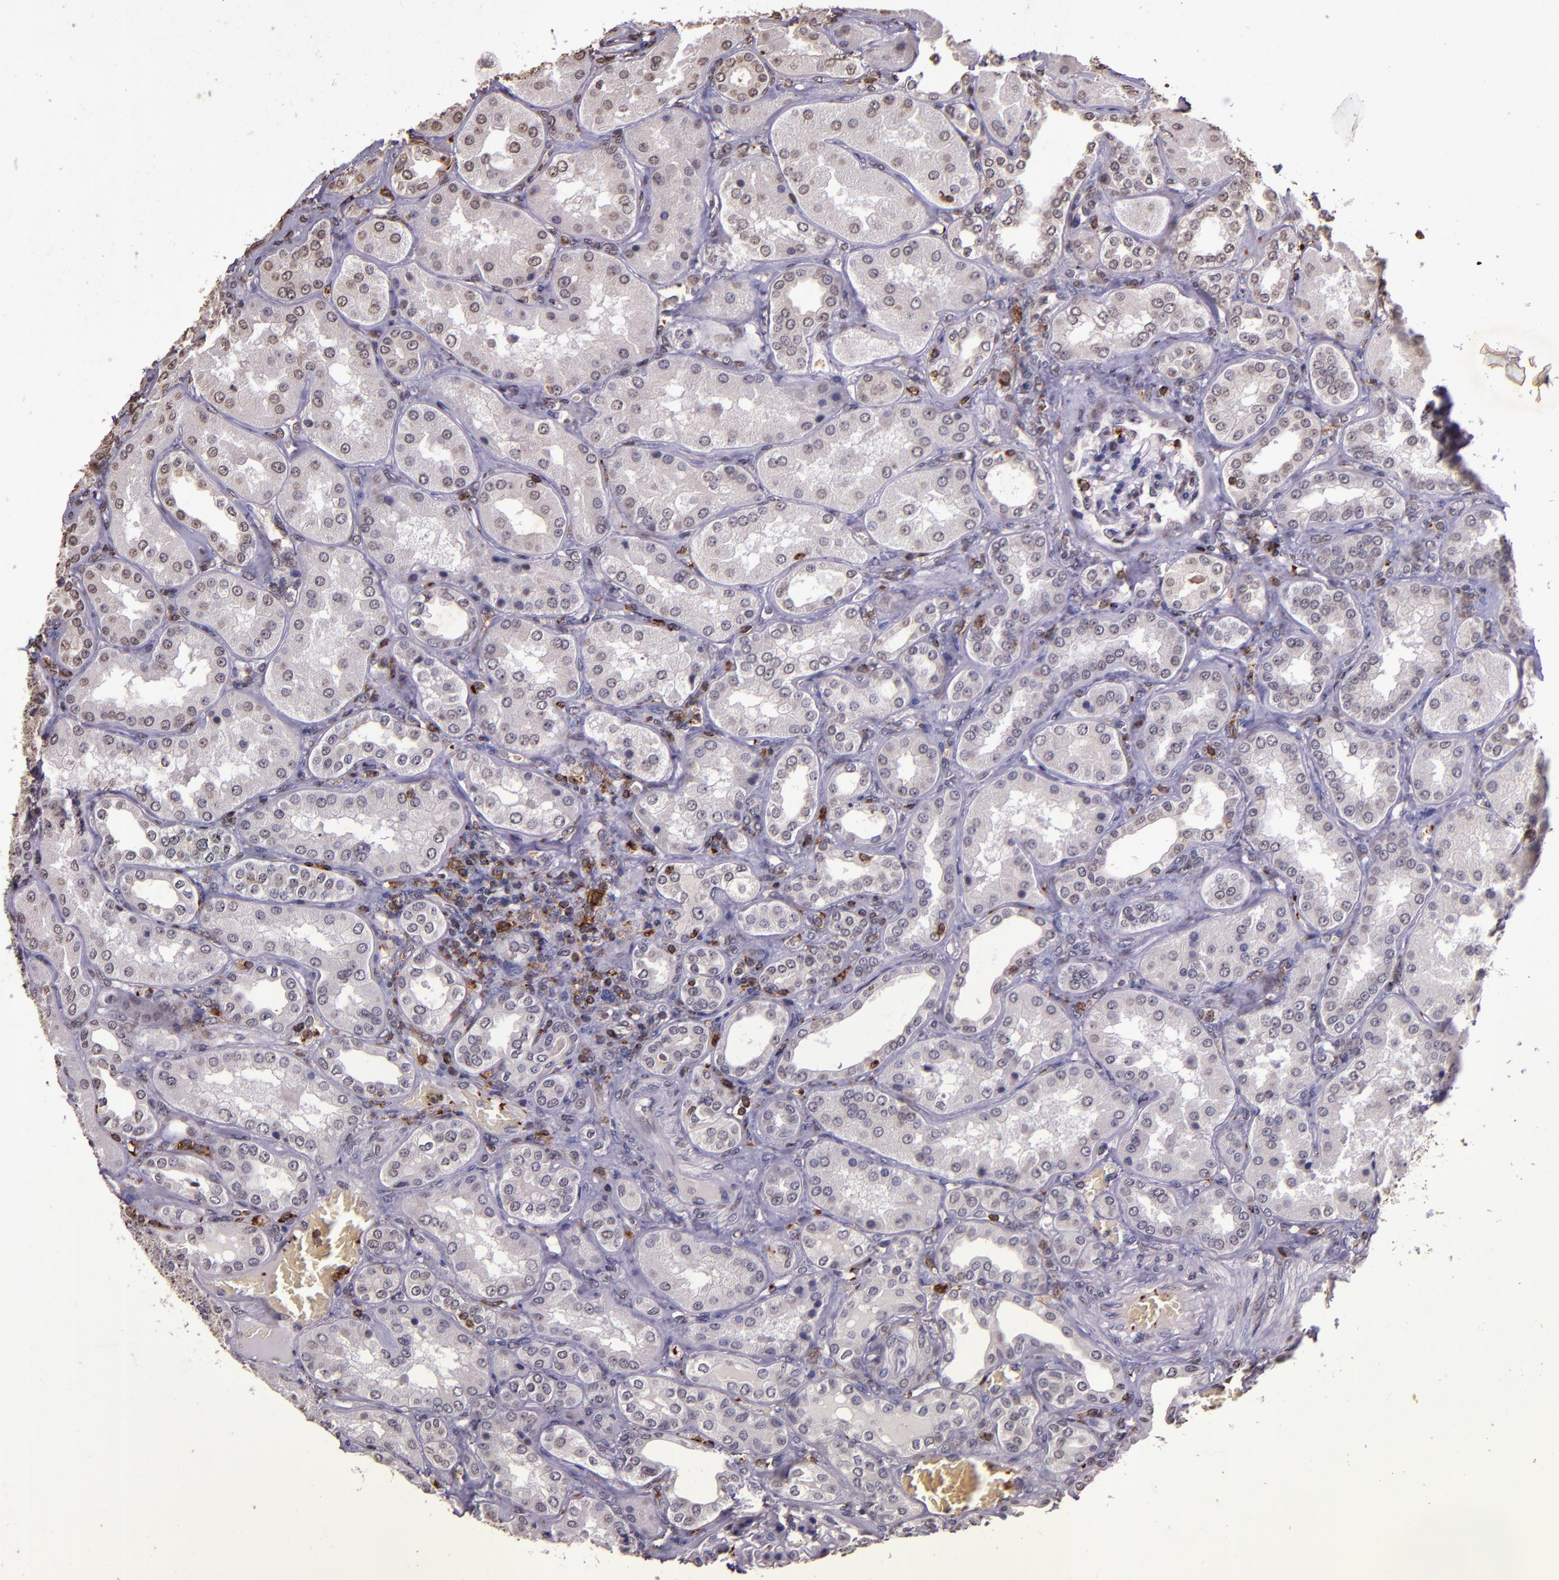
{"staining": {"intensity": "negative", "quantity": "none", "location": "none"}, "tissue": "kidney", "cell_type": "Cells in glomeruli", "image_type": "normal", "snomed": [{"axis": "morphology", "description": "Normal tissue, NOS"}, {"axis": "topography", "description": "Kidney"}], "caption": "High power microscopy image of an immunohistochemistry (IHC) micrograph of normal kidney, revealing no significant expression in cells in glomeruli.", "gene": "SLC2A3", "patient": {"sex": "female", "age": 56}}